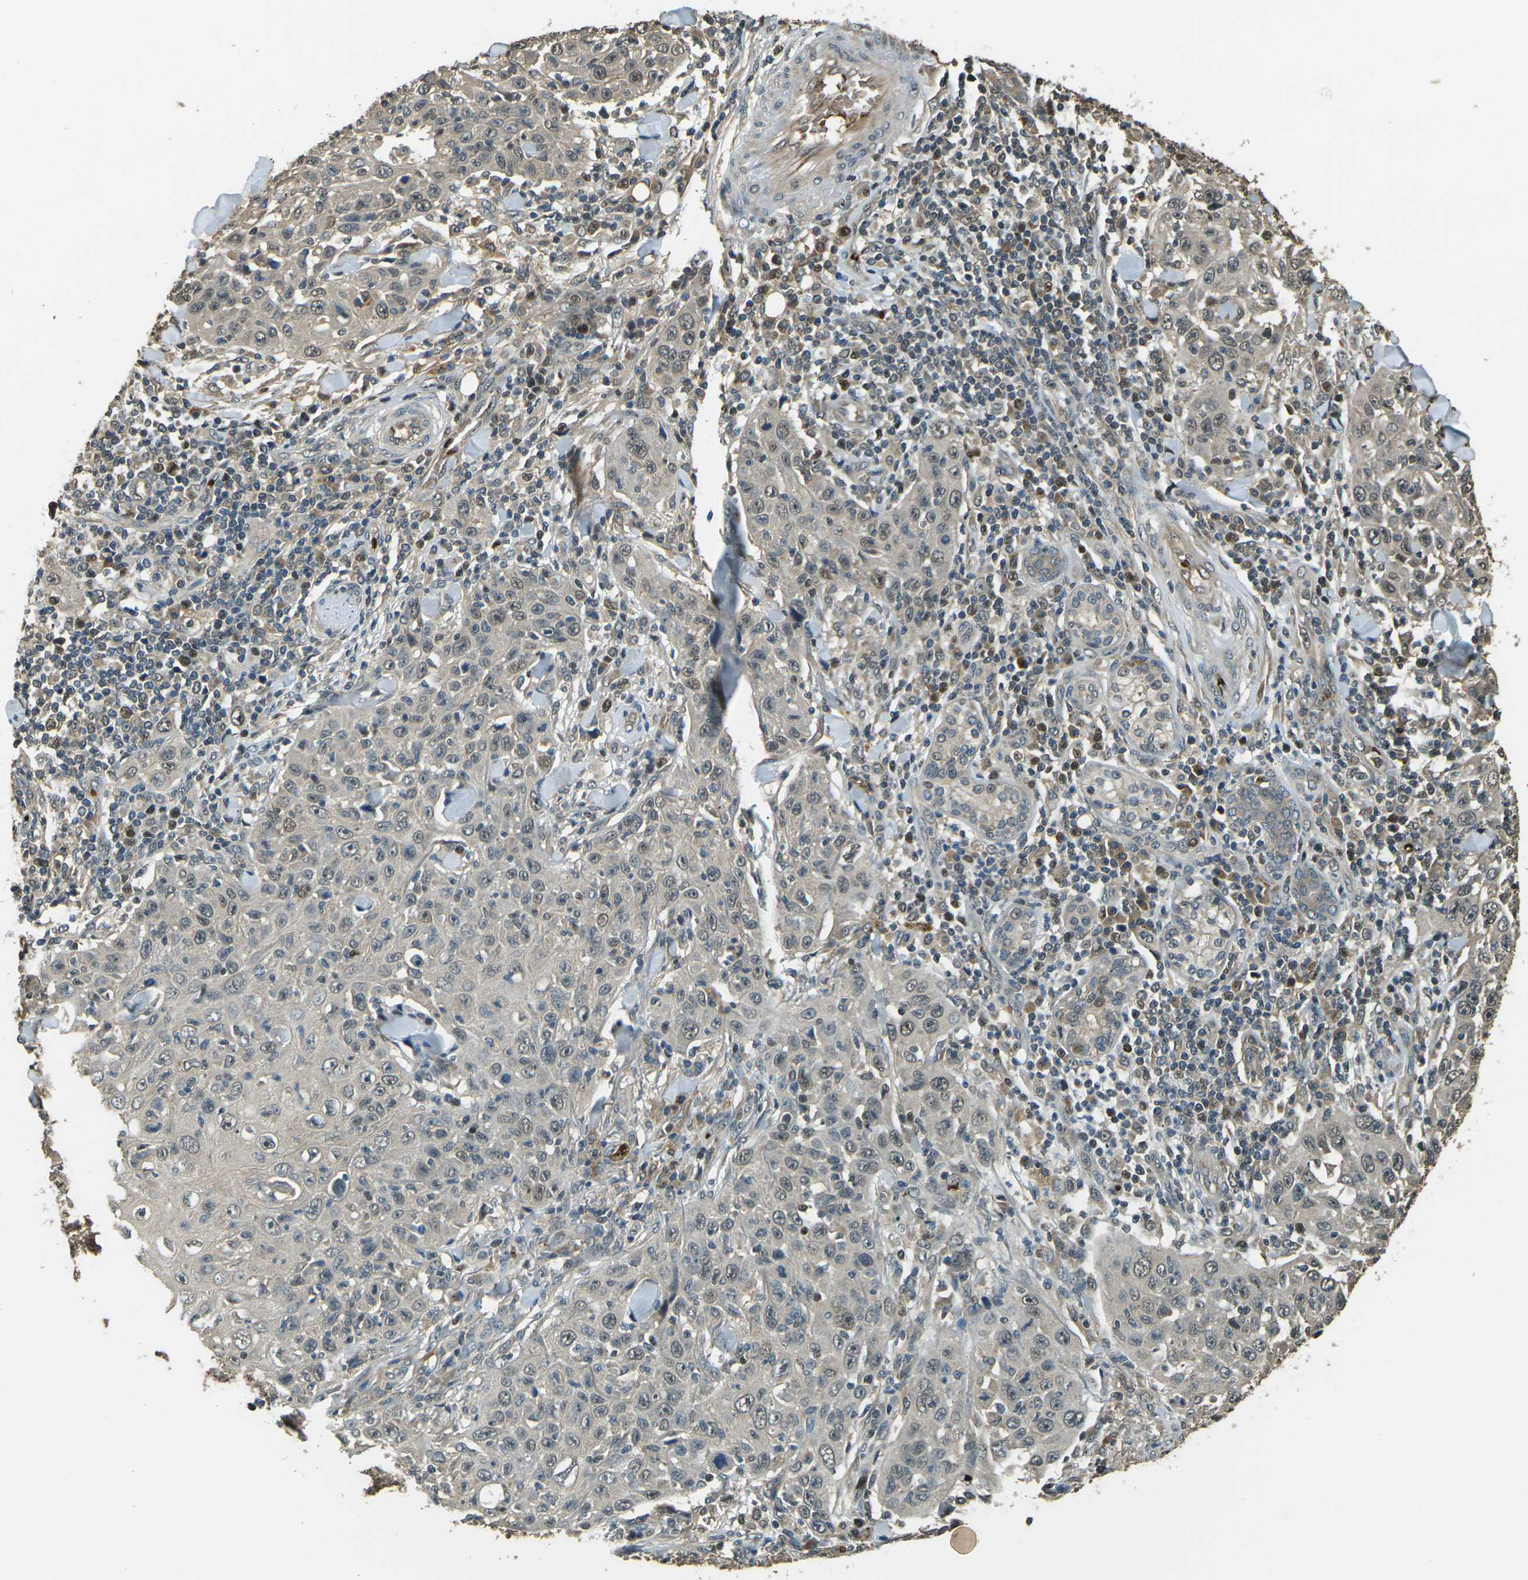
{"staining": {"intensity": "weak", "quantity": "25%-75%", "location": "cytoplasmic/membranous,nuclear"}, "tissue": "skin cancer", "cell_type": "Tumor cells", "image_type": "cancer", "snomed": [{"axis": "morphology", "description": "Squamous cell carcinoma, NOS"}, {"axis": "topography", "description": "Skin"}], "caption": "An image of human skin cancer (squamous cell carcinoma) stained for a protein exhibits weak cytoplasmic/membranous and nuclear brown staining in tumor cells.", "gene": "TOR1A", "patient": {"sex": "female", "age": 88}}